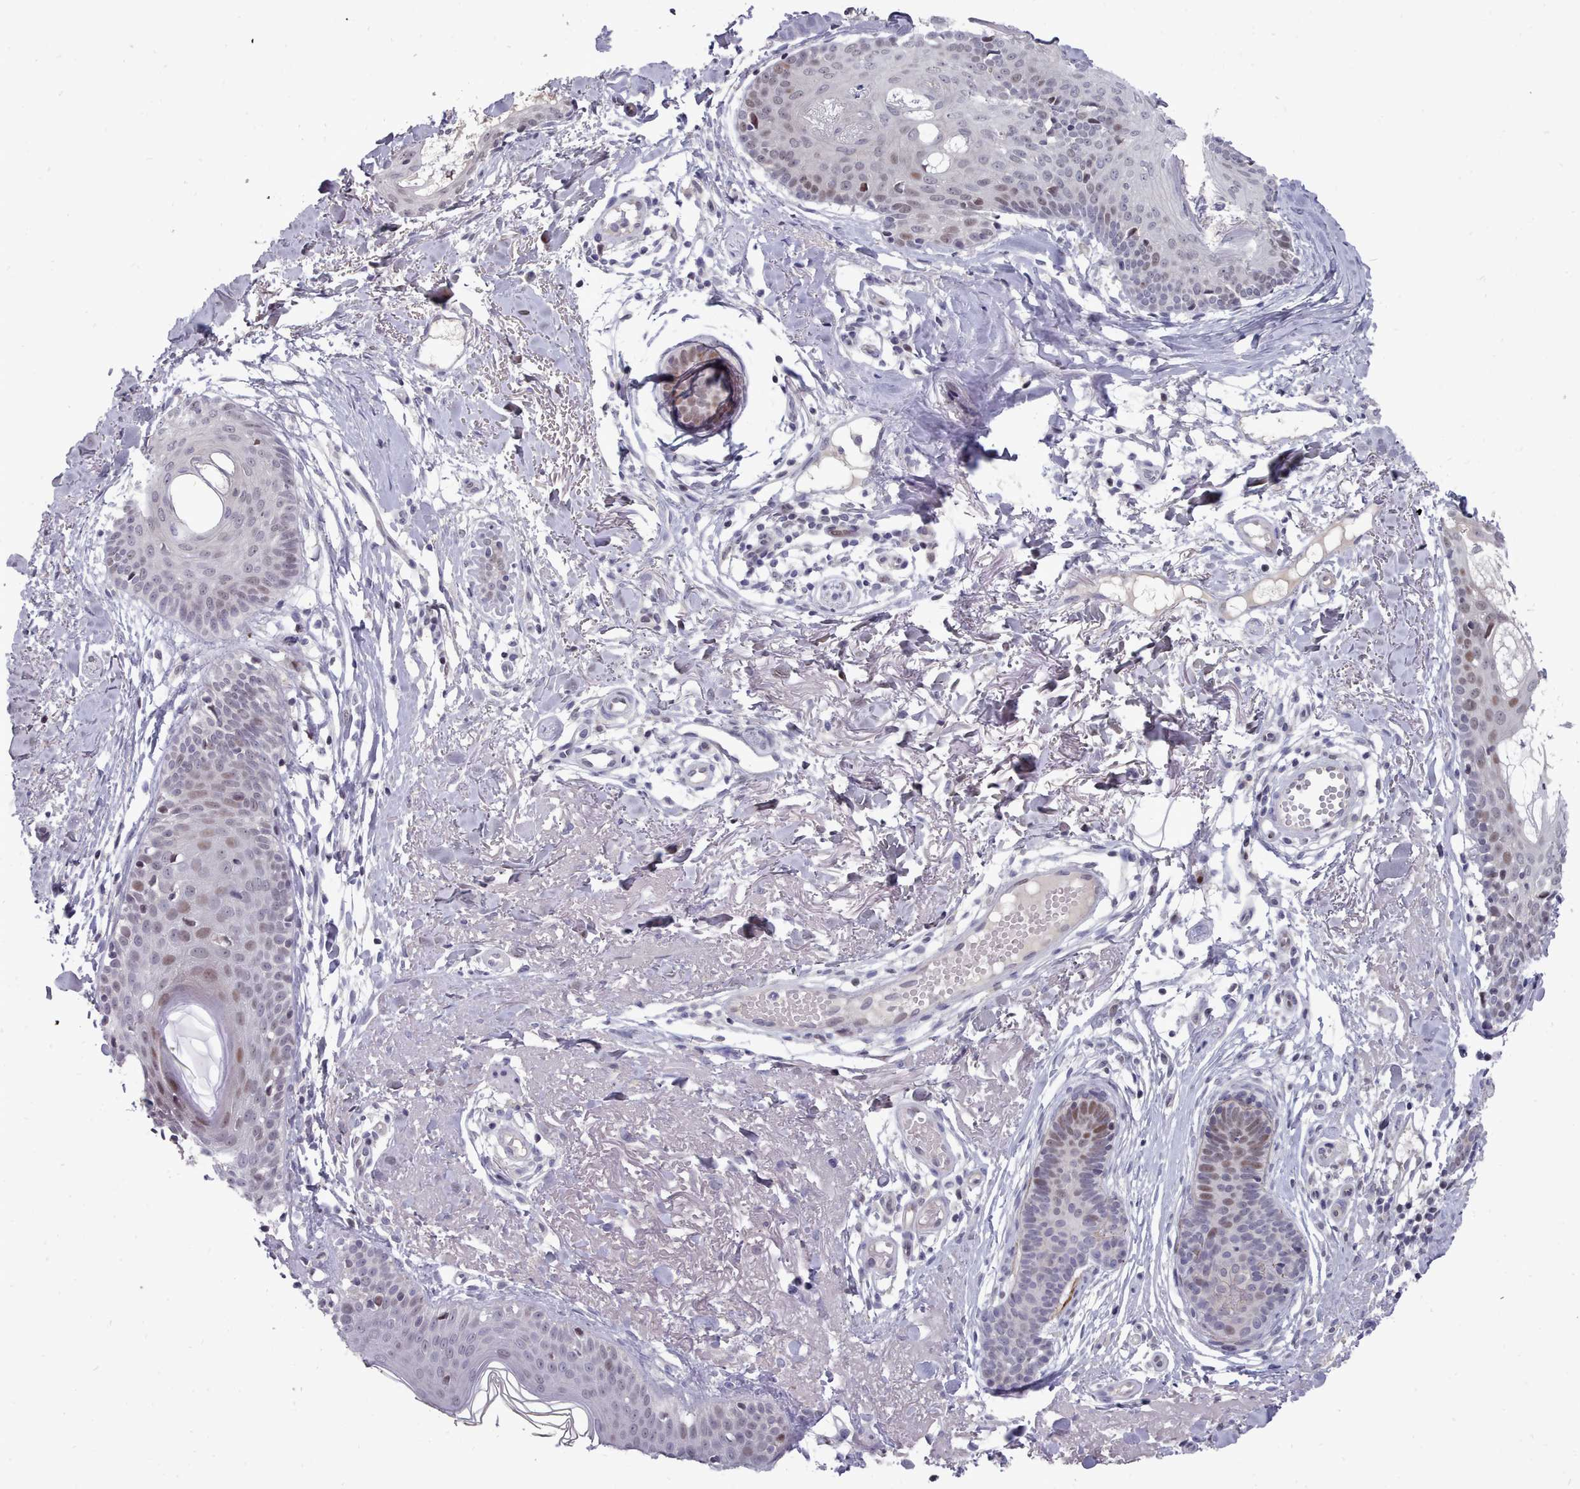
{"staining": {"intensity": "moderate", "quantity": "25%-75%", "location": "nuclear"}, "tissue": "skin cancer", "cell_type": "Tumor cells", "image_type": "cancer", "snomed": [{"axis": "morphology", "description": "Basal cell carcinoma"}, {"axis": "topography", "description": "Skin"}], "caption": "Tumor cells reveal medium levels of moderate nuclear expression in about 25%-75% of cells in basal cell carcinoma (skin). Ihc stains the protein in brown and the nuclei are stained blue.", "gene": "GINS1", "patient": {"sex": "female", "age": 61}}